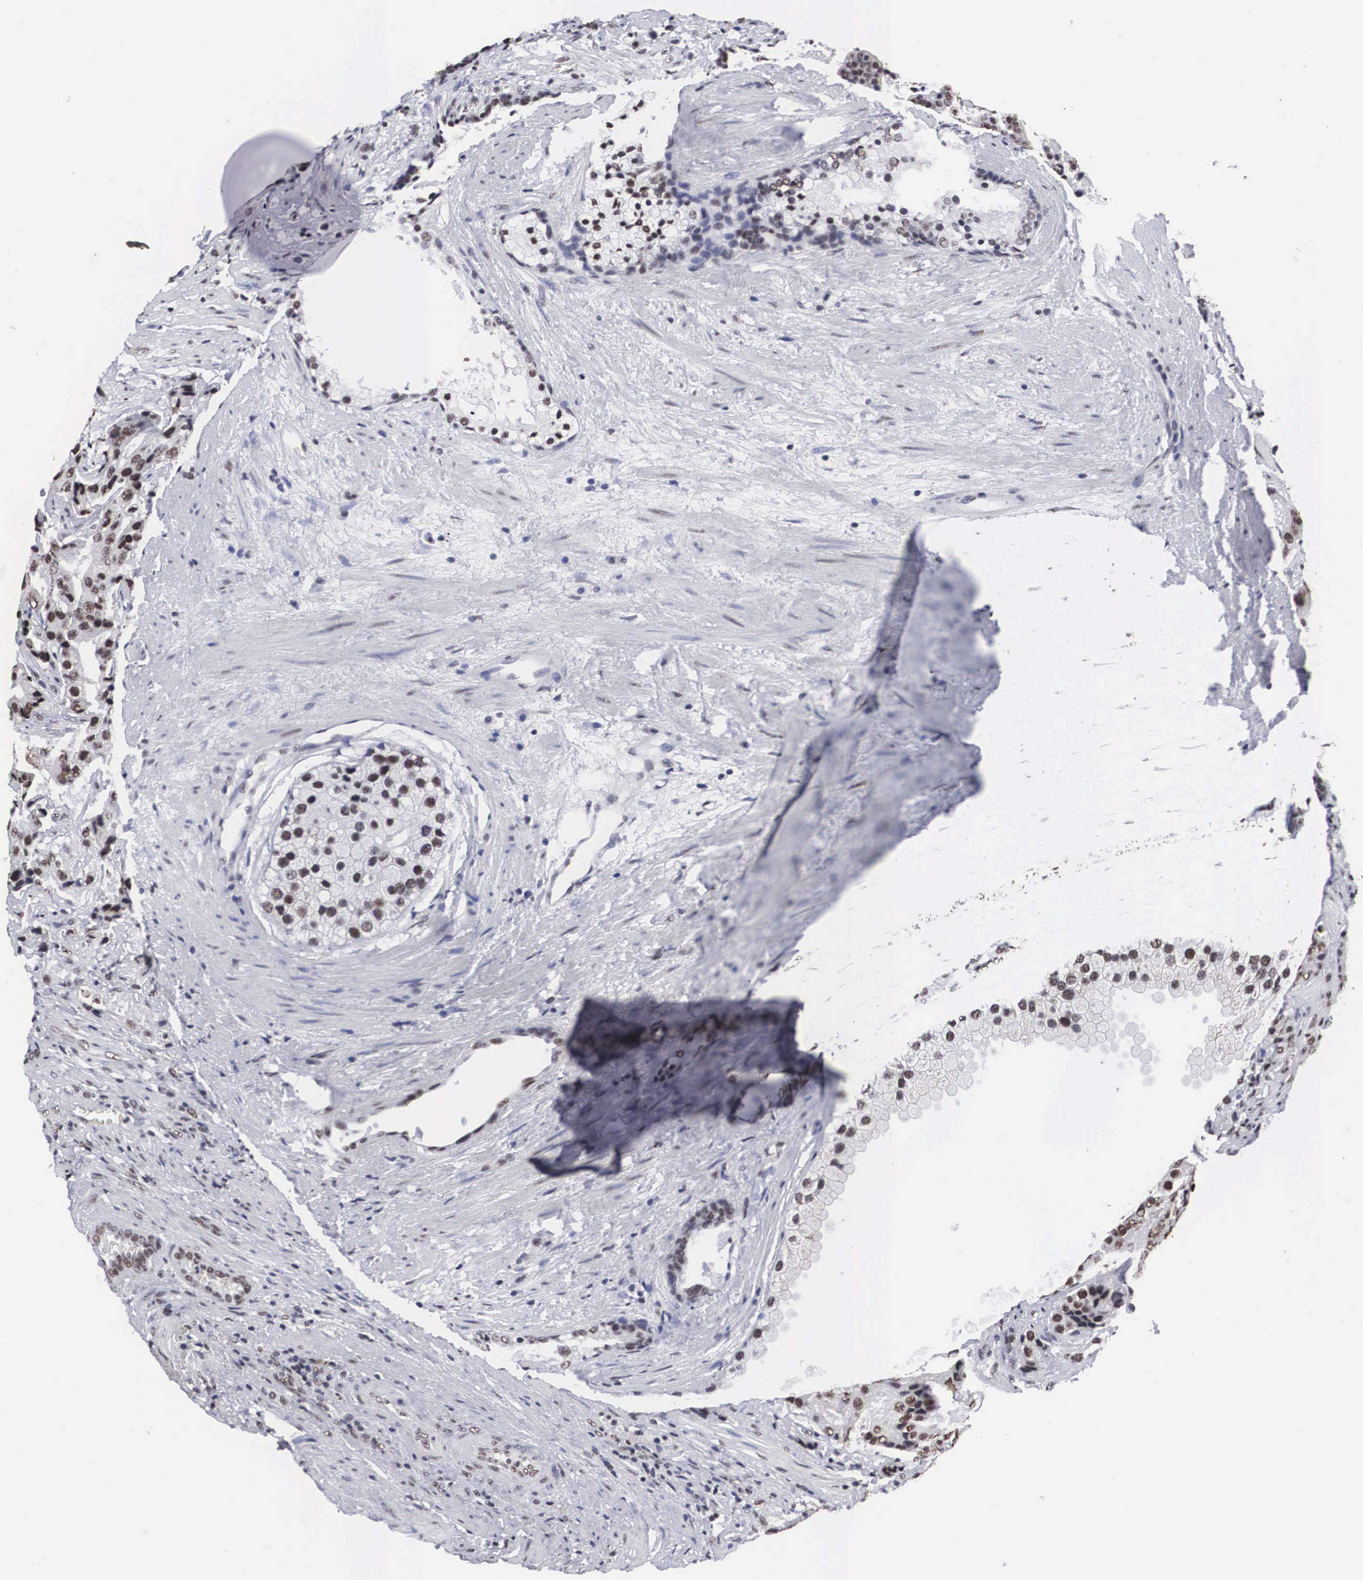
{"staining": {"intensity": "weak", "quantity": "25%-75%", "location": "nuclear"}, "tissue": "prostate cancer", "cell_type": "Tumor cells", "image_type": "cancer", "snomed": [{"axis": "morphology", "description": "Adenocarcinoma, Medium grade"}, {"axis": "topography", "description": "Prostate"}], "caption": "High-magnification brightfield microscopy of prostate cancer (adenocarcinoma (medium-grade)) stained with DAB (3,3'-diaminobenzidine) (brown) and counterstained with hematoxylin (blue). tumor cells exhibit weak nuclear positivity is appreciated in about25%-75% of cells.", "gene": "ACIN1", "patient": {"sex": "male", "age": 70}}